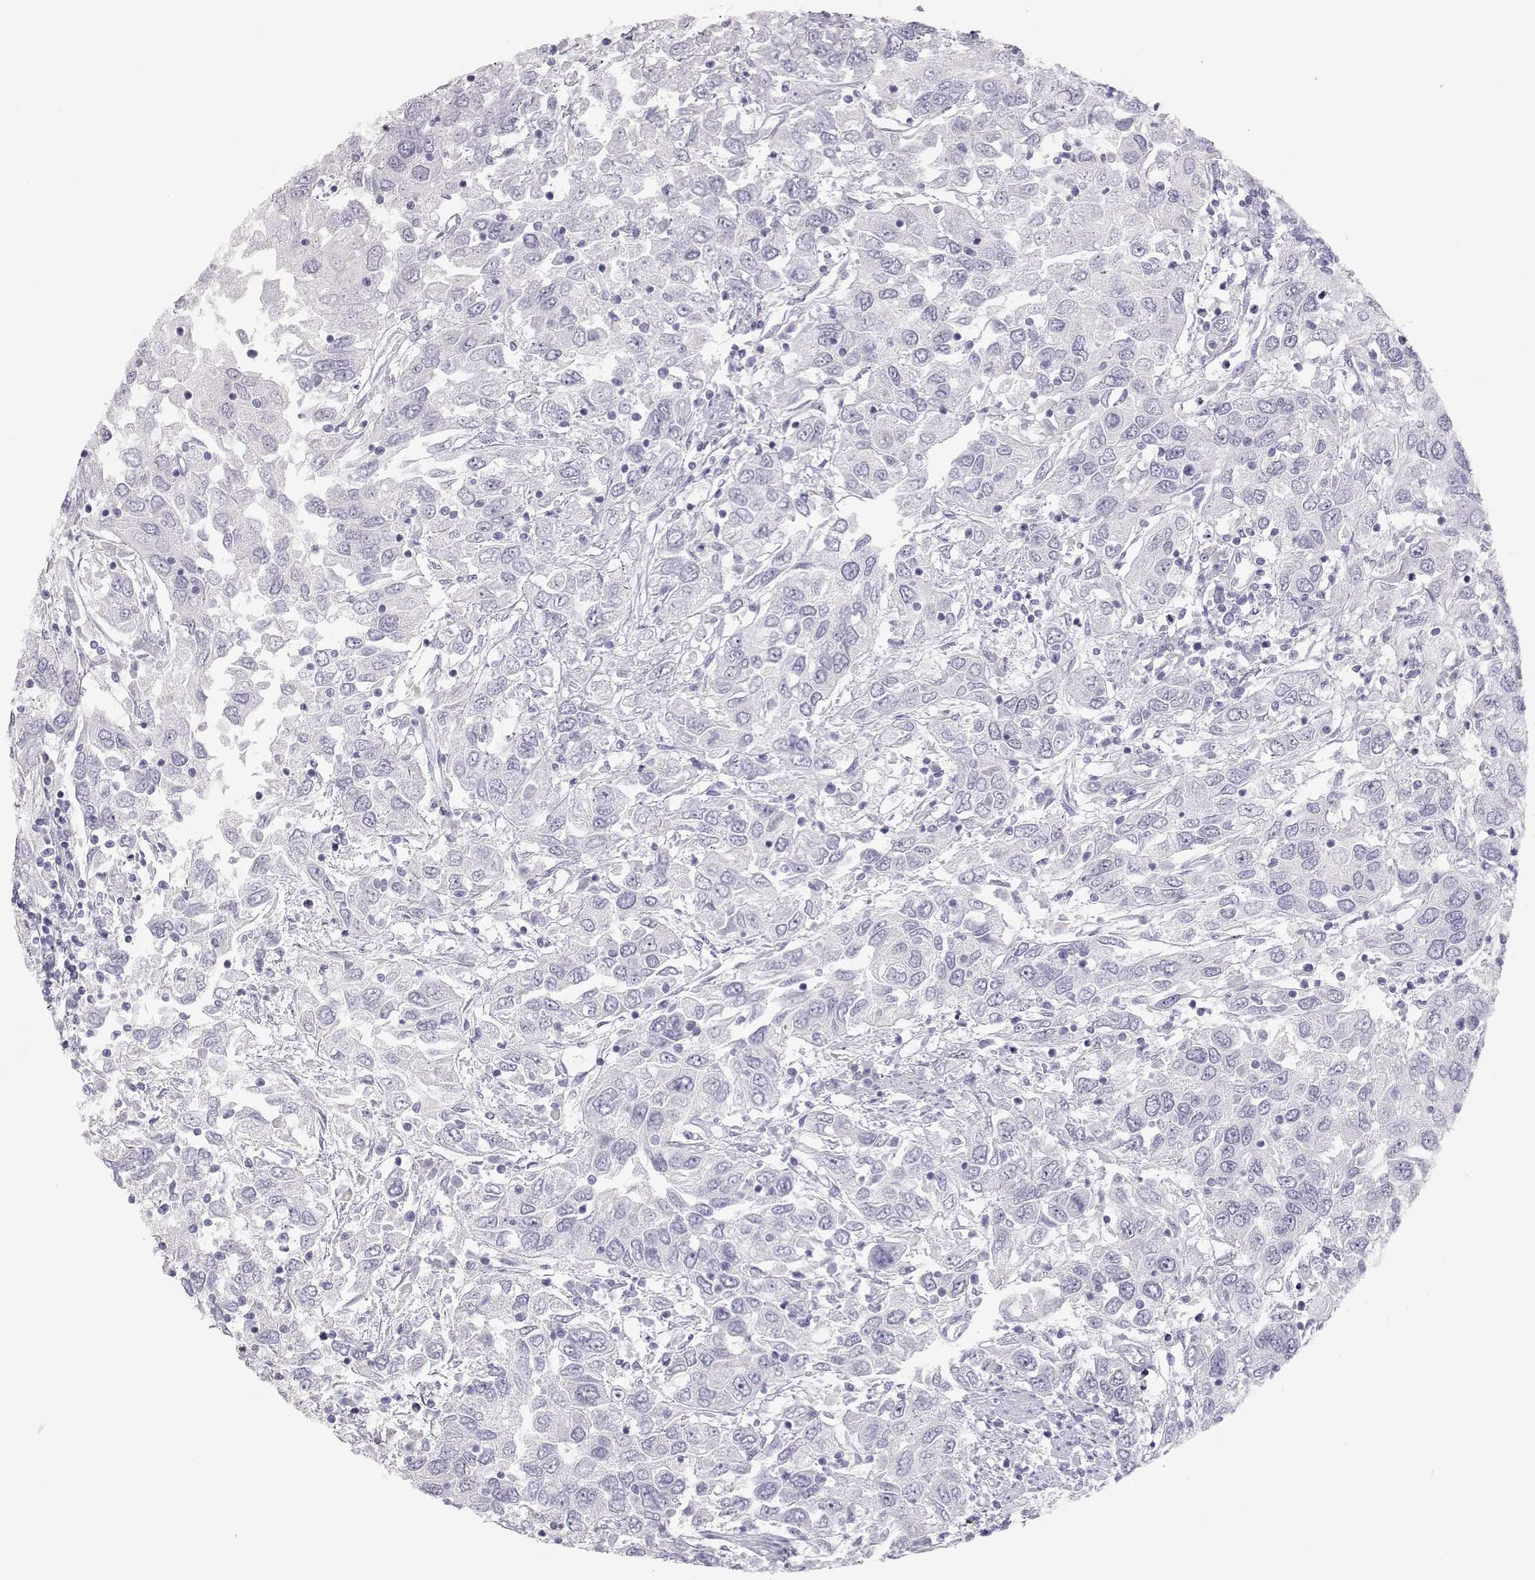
{"staining": {"intensity": "negative", "quantity": "none", "location": "none"}, "tissue": "urothelial cancer", "cell_type": "Tumor cells", "image_type": "cancer", "snomed": [{"axis": "morphology", "description": "Urothelial carcinoma, High grade"}, {"axis": "topography", "description": "Urinary bladder"}], "caption": "A high-resolution histopathology image shows immunohistochemistry staining of urothelial carcinoma (high-grade), which shows no significant positivity in tumor cells.", "gene": "LEPR", "patient": {"sex": "male", "age": 76}}